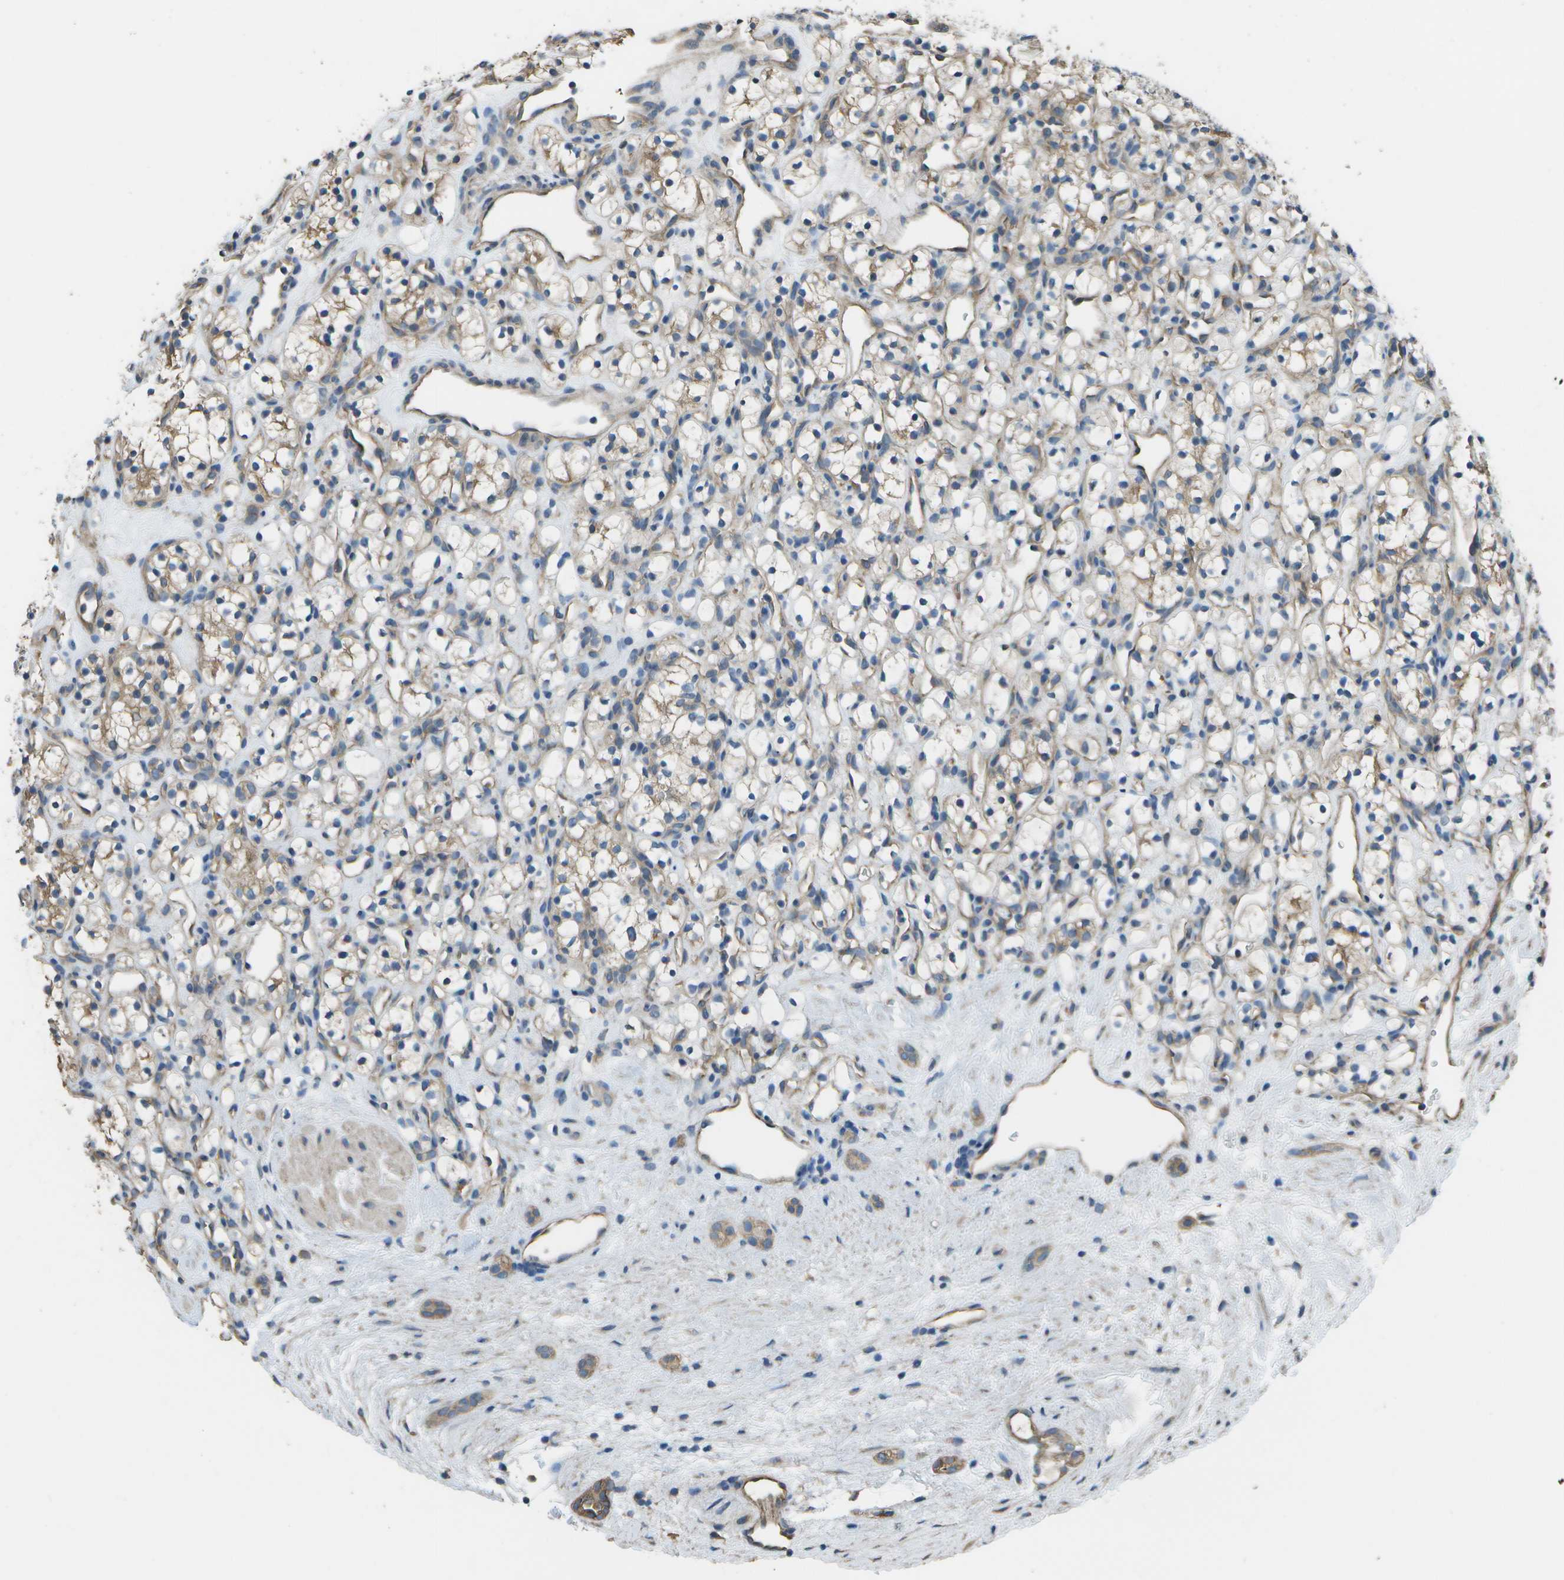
{"staining": {"intensity": "weak", "quantity": "25%-75%", "location": "cytoplasmic/membranous"}, "tissue": "renal cancer", "cell_type": "Tumor cells", "image_type": "cancer", "snomed": [{"axis": "morphology", "description": "Adenocarcinoma, NOS"}, {"axis": "topography", "description": "Kidney"}], "caption": "A brown stain labels weak cytoplasmic/membranous expression of a protein in human renal cancer (adenocarcinoma) tumor cells.", "gene": "CLNS1A", "patient": {"sex": "female", "age": 60}}